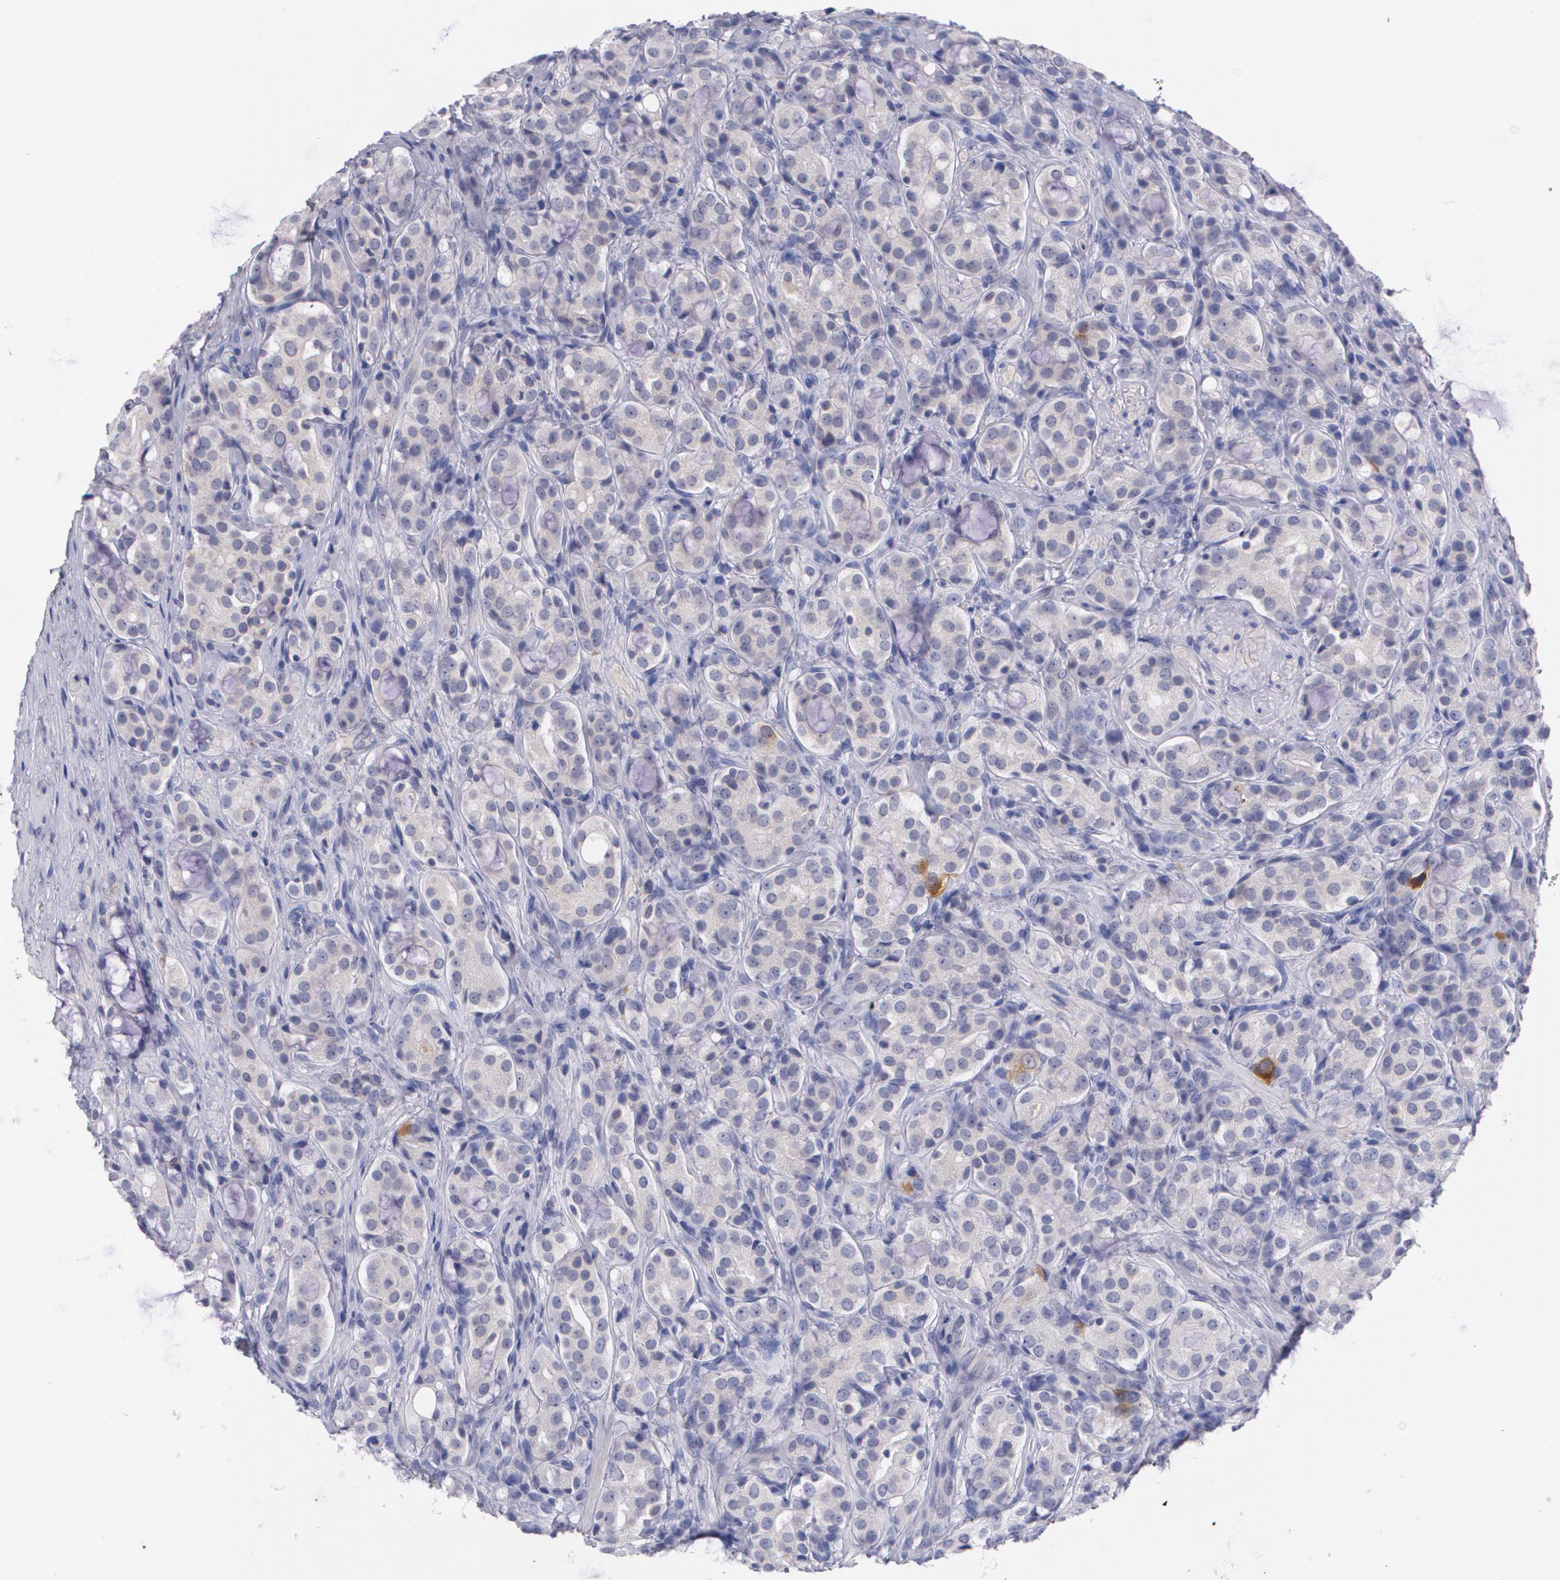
{"staining": {"intensity": "strong", "quantity": "<25%", "location": "cytoplasmic/membranous"}, "tissue": "prostate cancer", "cell_type": "Tumor cells", "image_type": "cancer", "snomed": [{"axis": "morphology", "description": "Adenocarcinoma, High grade"}, {"axis": "topography", "description": "Prostate"}], "caption": "Immunohistochemical staining of high-grade adenocarcinoma (prostate) demonstrates medium levels of strong cytoplasmic/membranous expression in about <25% of tumor cells.", "gene": "HMMR", "patient": {"sex": "male", "age": 72}}